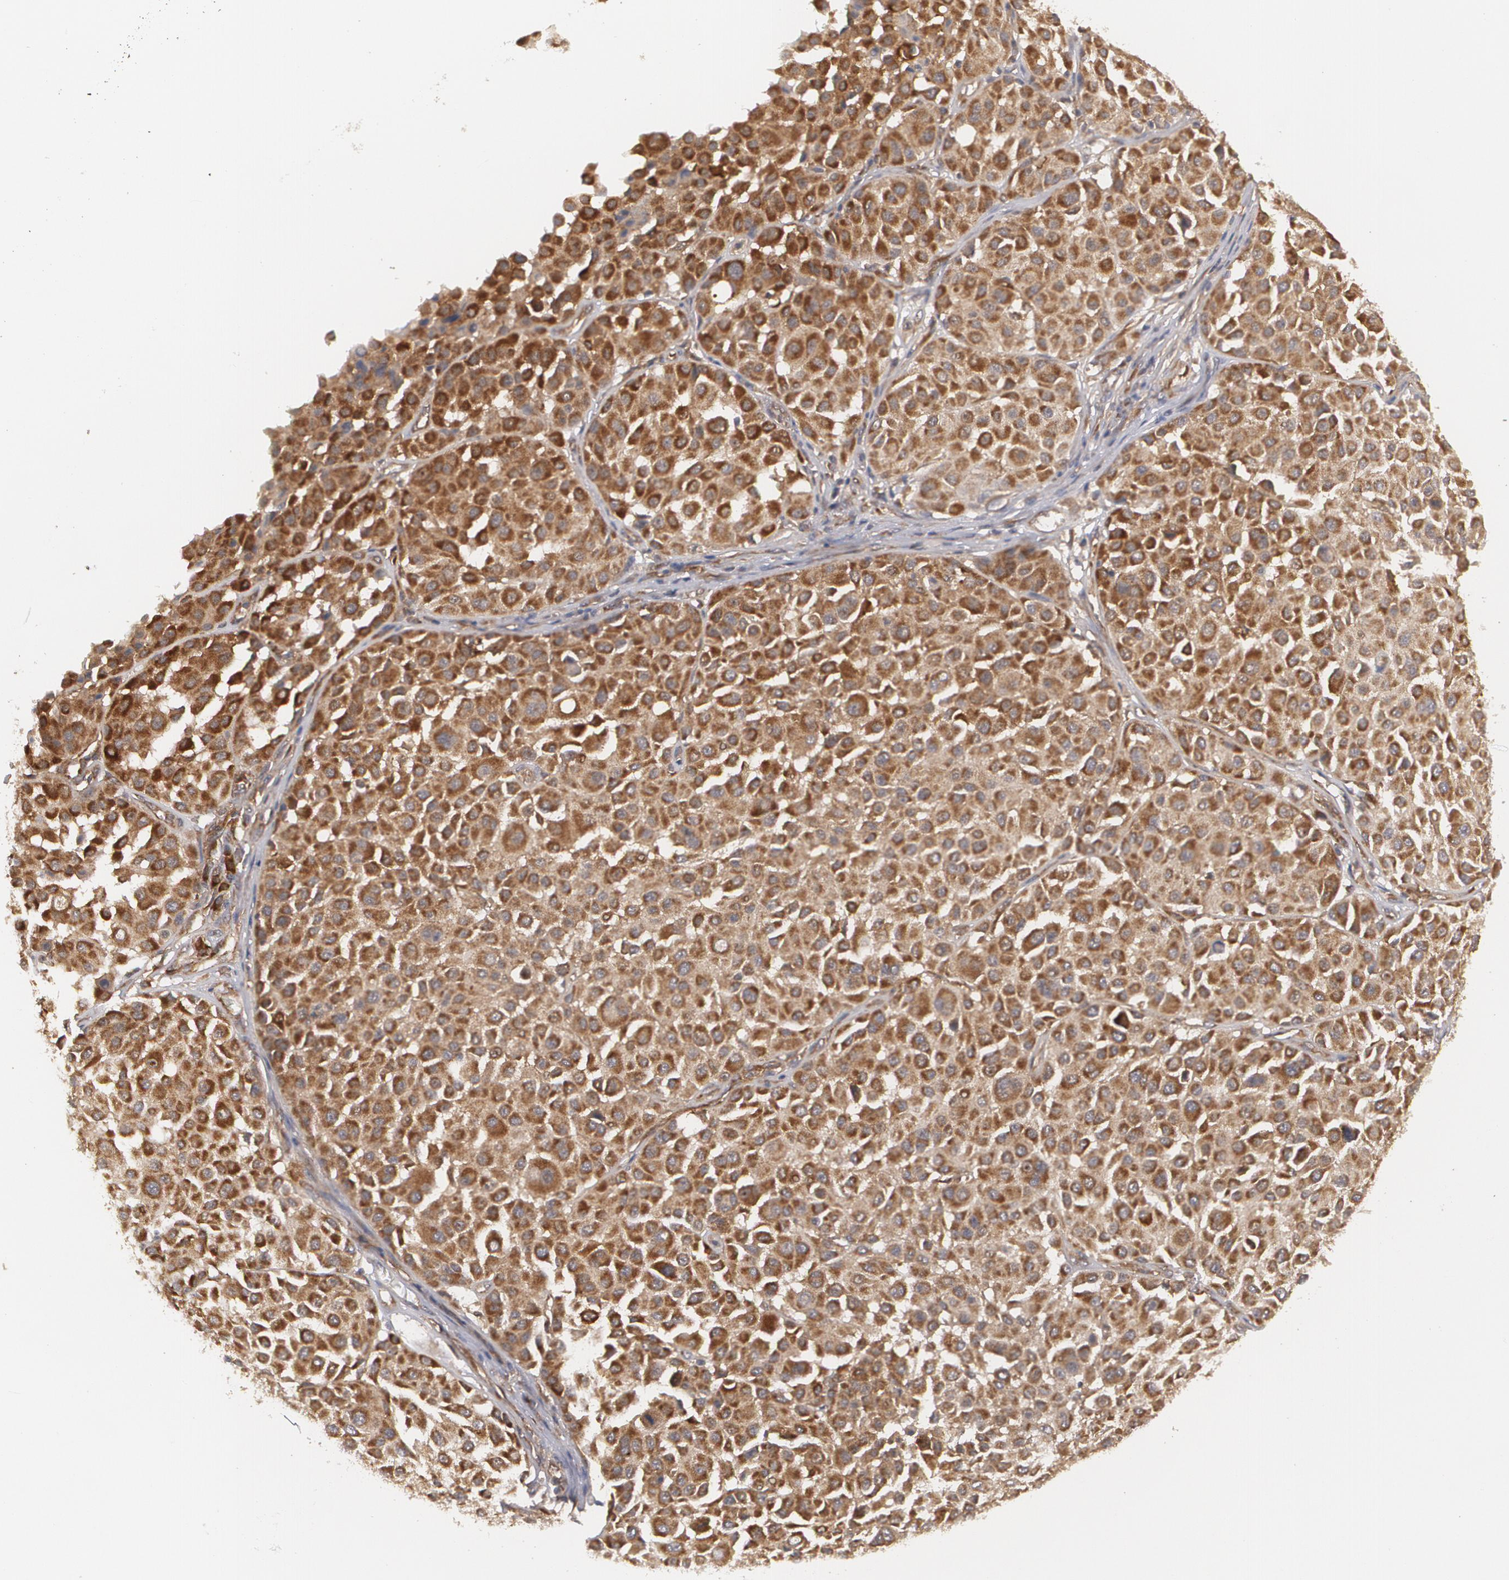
{"staining": {"intensity": "moderate", "quantity": ">75%", "location": "cytoplasmic/membranous"}, "tissue": "melanoma", "cell_type": "Tumor cells", "image_type": "cancer", "snomed": [{"axis": "morphology", "description": "Malignant melanoma, Metastatic site"}, {"axis": "topography", "description": "Soft tissue"}], "caption": "Malignant melanoma (metastatic site) was stained to show a protein in brown. There is medium levels of moderate cytoplasmic/membranous expression in approximately >75% of tumor cells.", "gene": "BMP6", "patient": {"sex": "male", "age": 41}}